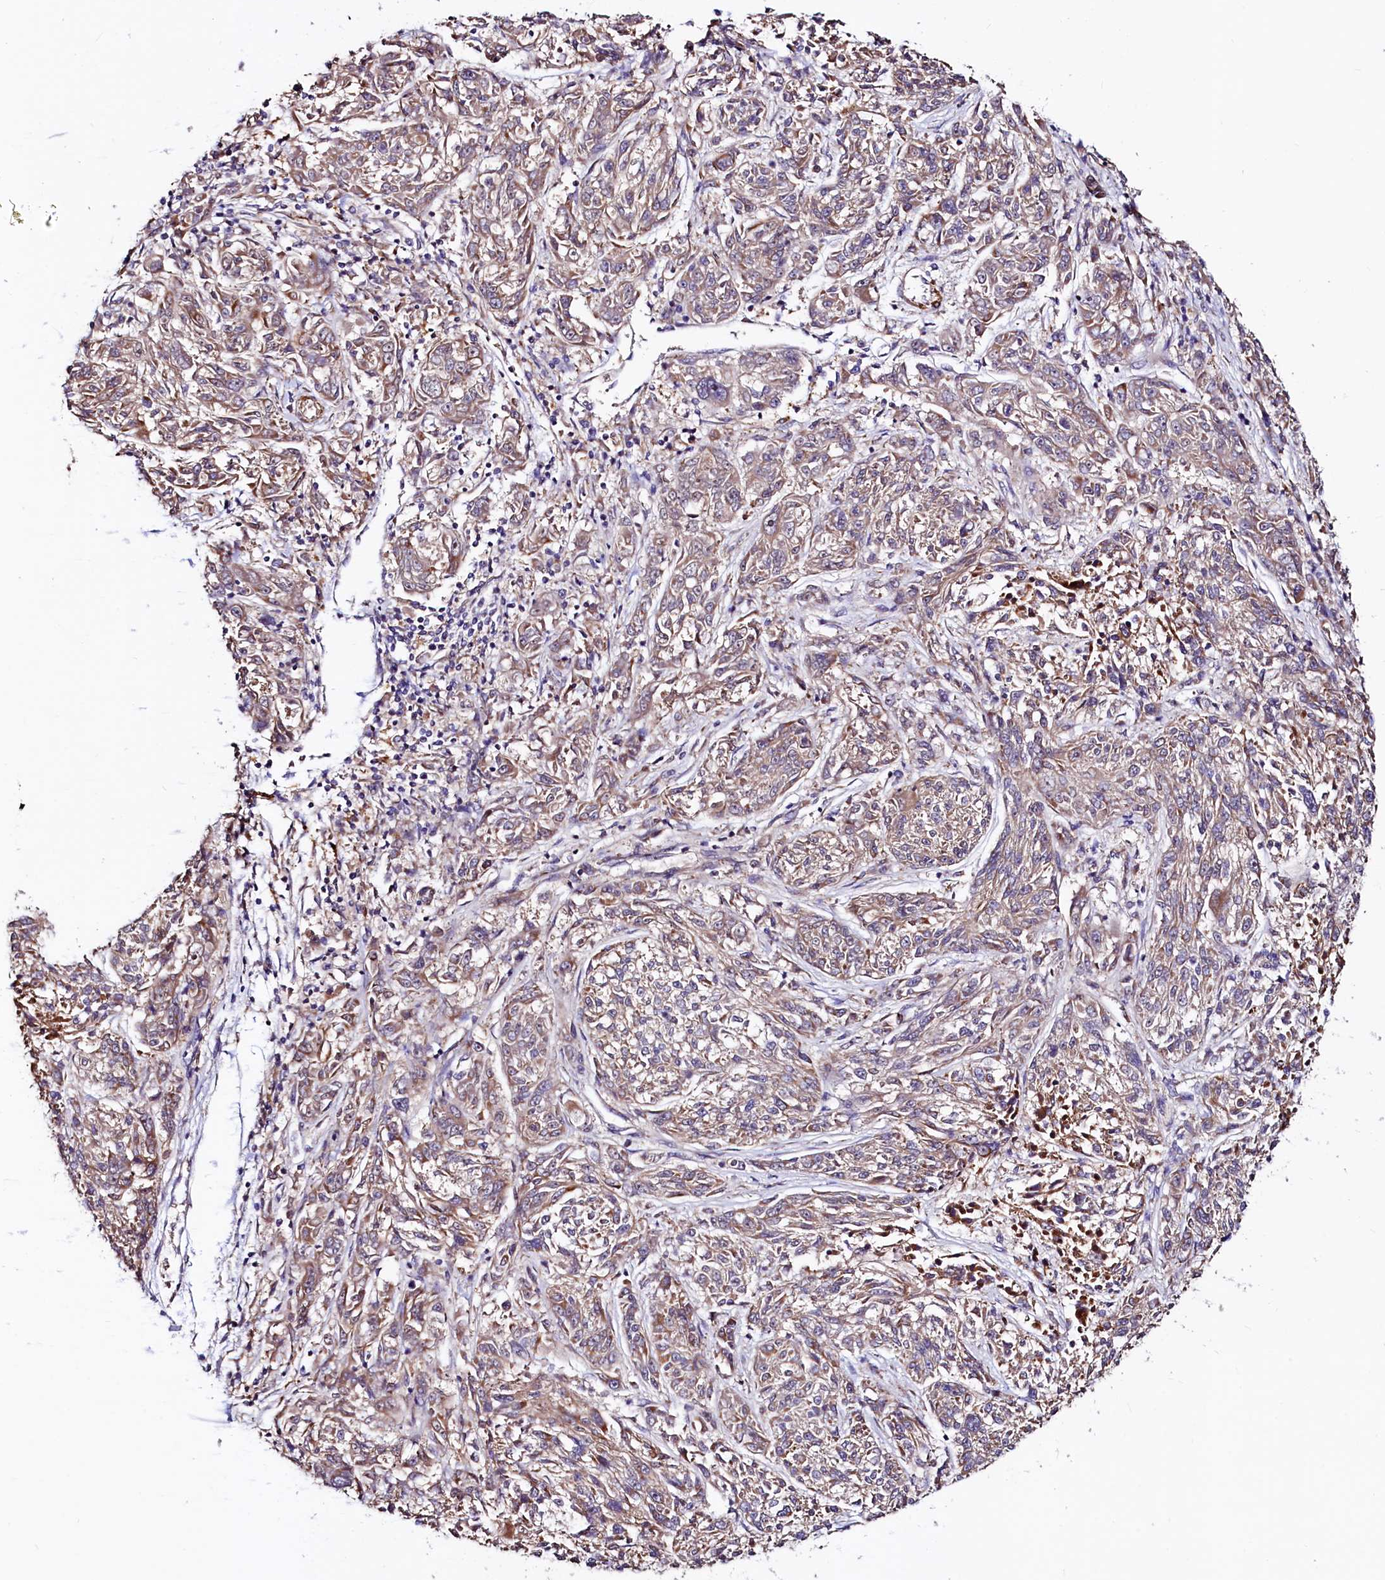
{"staining": {"intensity": "weak", "quantity": ">75%", "location": "cytoplasmic/membranous"}, "tissue": "melanoma", "cell_type": "Tumor cells", "image_type": "cancer", "snomed": [{"axis": "morphology", "description": "Malignant melanoma, NOS"}, {"axis": "topography", "description": "Skin"}], "caption": "Melanoma was stained to show a protein in brown. There is low levels of weak cytoplasmic/membranous expression in approximately >75% of tumor cells.", "gene": "CIAO3", "patient": {"sex": "male", "age": 53}}